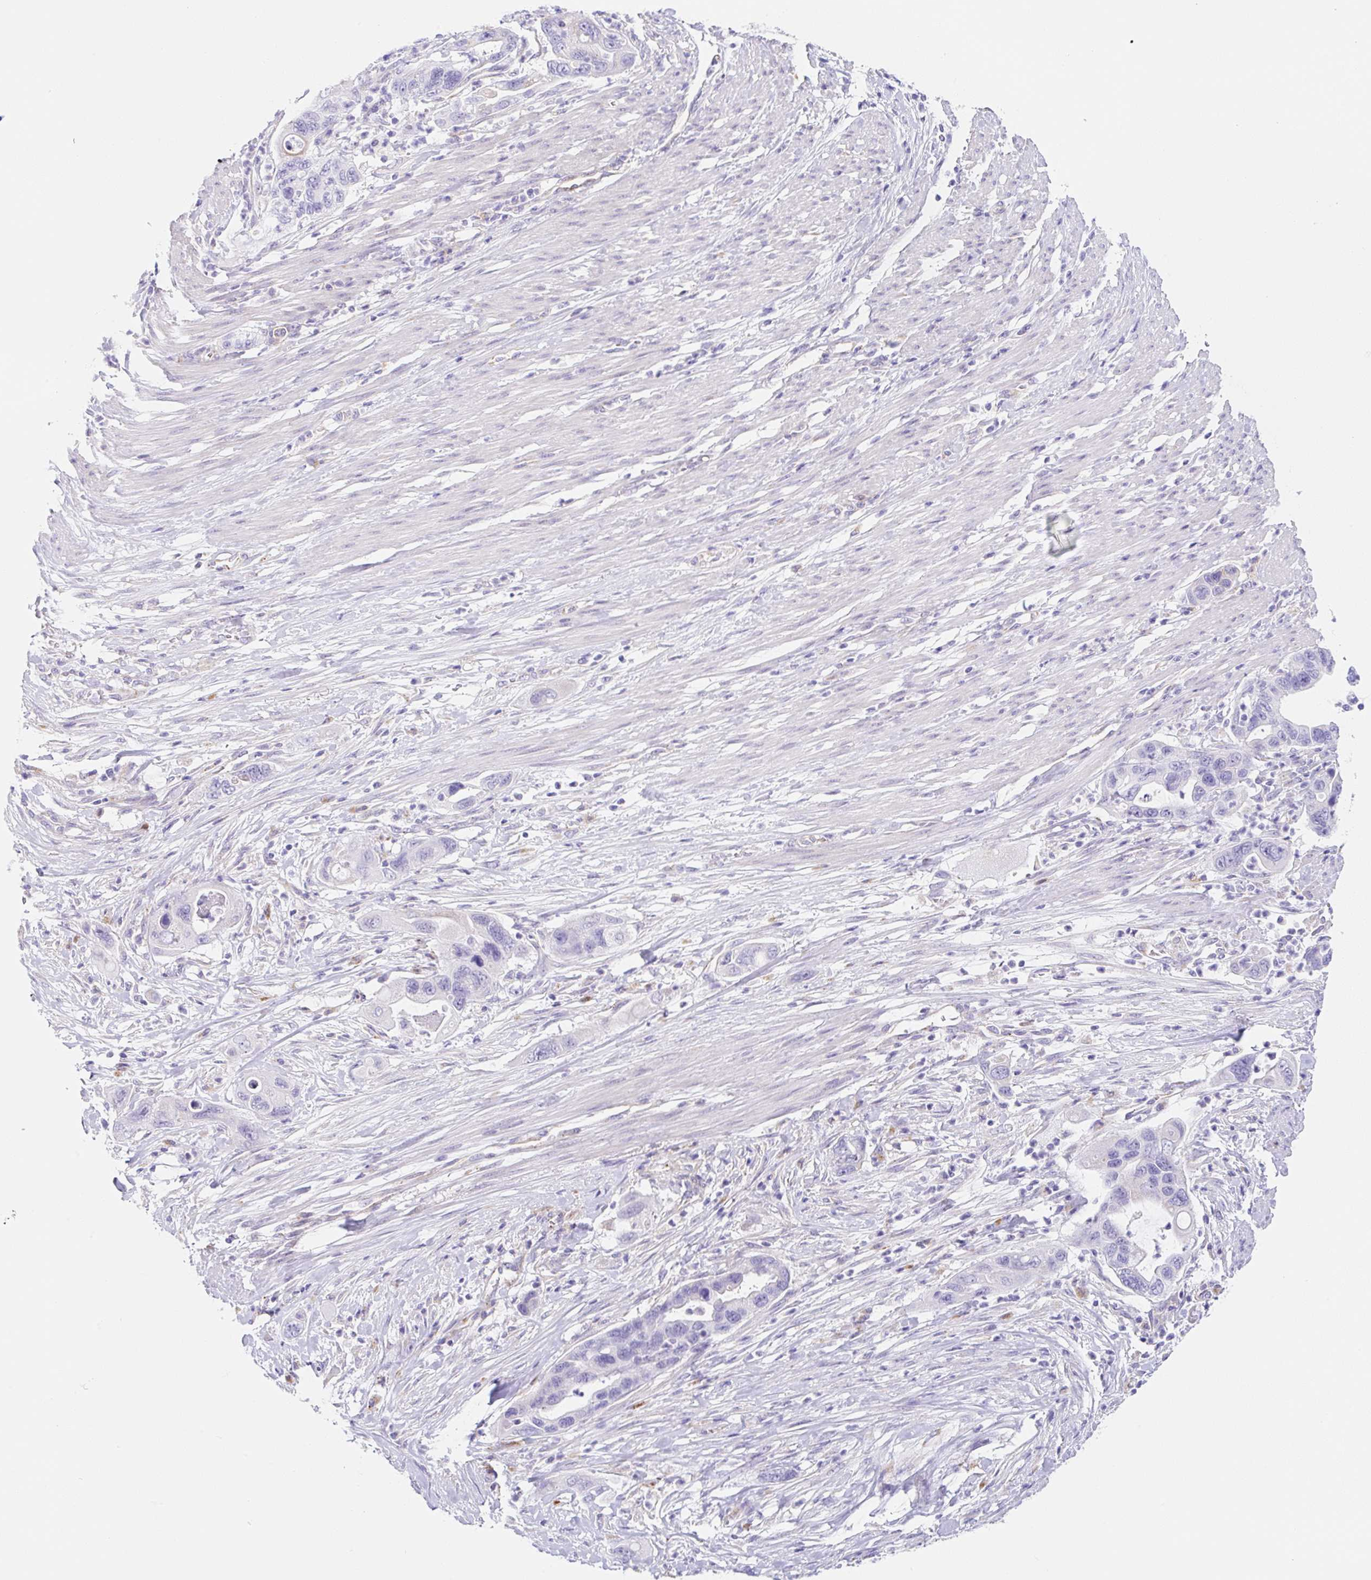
{"staining": {"intensity": "negative", "quantity": "none", "location": "none"}, "tissue": "pancreatic cancer", "cell_type": "Tumor cells", "image_type": "cancer", "snomed": [{"axis": "morphology", "description": "Adenocarcinoma, NOS"}, {"axis": "topography", "description": "Pancreas"}], "caption": "The image shows no significant expression in tumor cells of pancreatic cancer (adenocarcinoma).", "gene": "DKK4", "patient": {"sex": "female", "age": 71}}